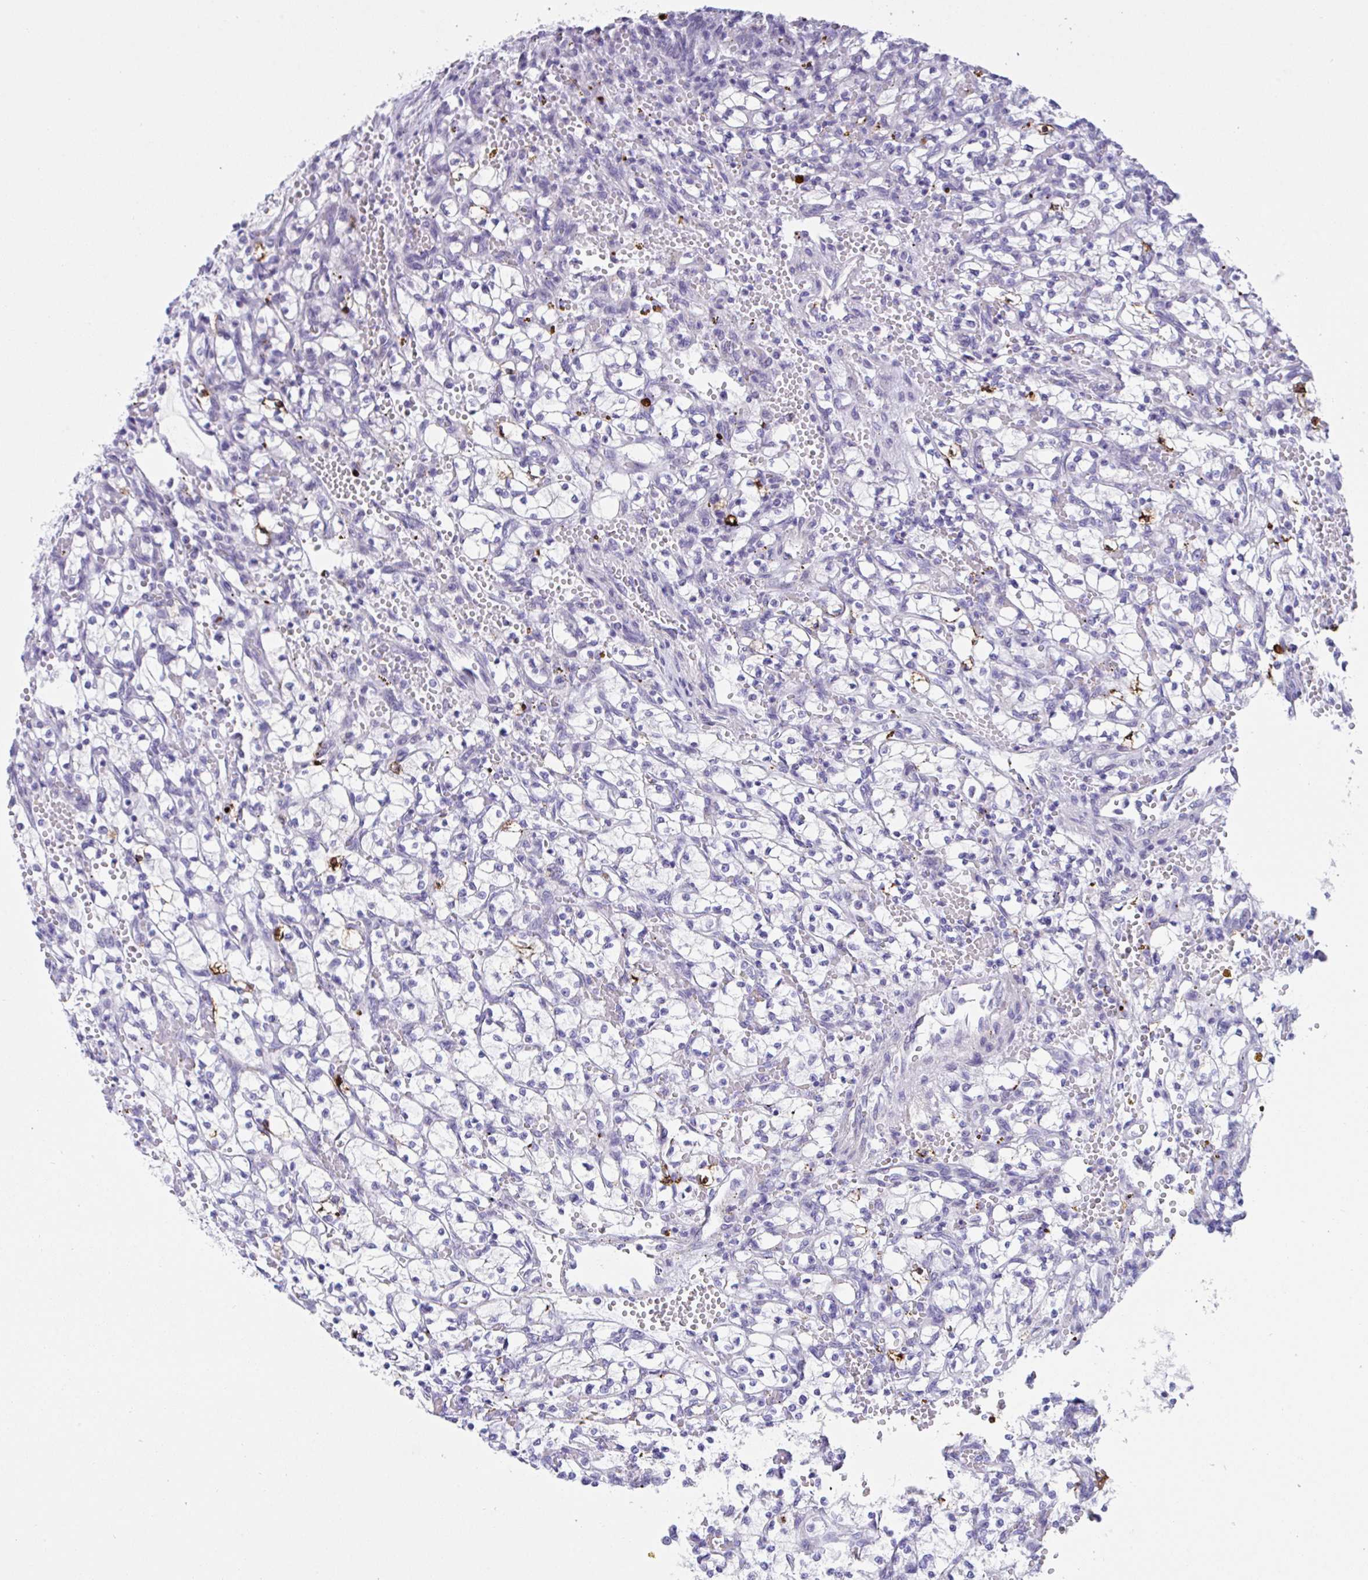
{"staining": {"intensity": "negative", "quantity": "none", "location": "none"}, "tissue": "renal cancer", "cell_type": "Tumor cells", "image_type": "cancer", "snomed": [{"axis": "morphology", "description": "Adenocarcinoma, NOS"}, {"axis": "topography", "description": "Kidney"}], "caption": "There is no significant positivity in tumor cells of renal cancer. The staining is performed using DAB brown chromogen with nuclei counter-stained in using hematoxylin.", "gene": "KMT2E", "patient": {"sex": "female", "age": 64}}